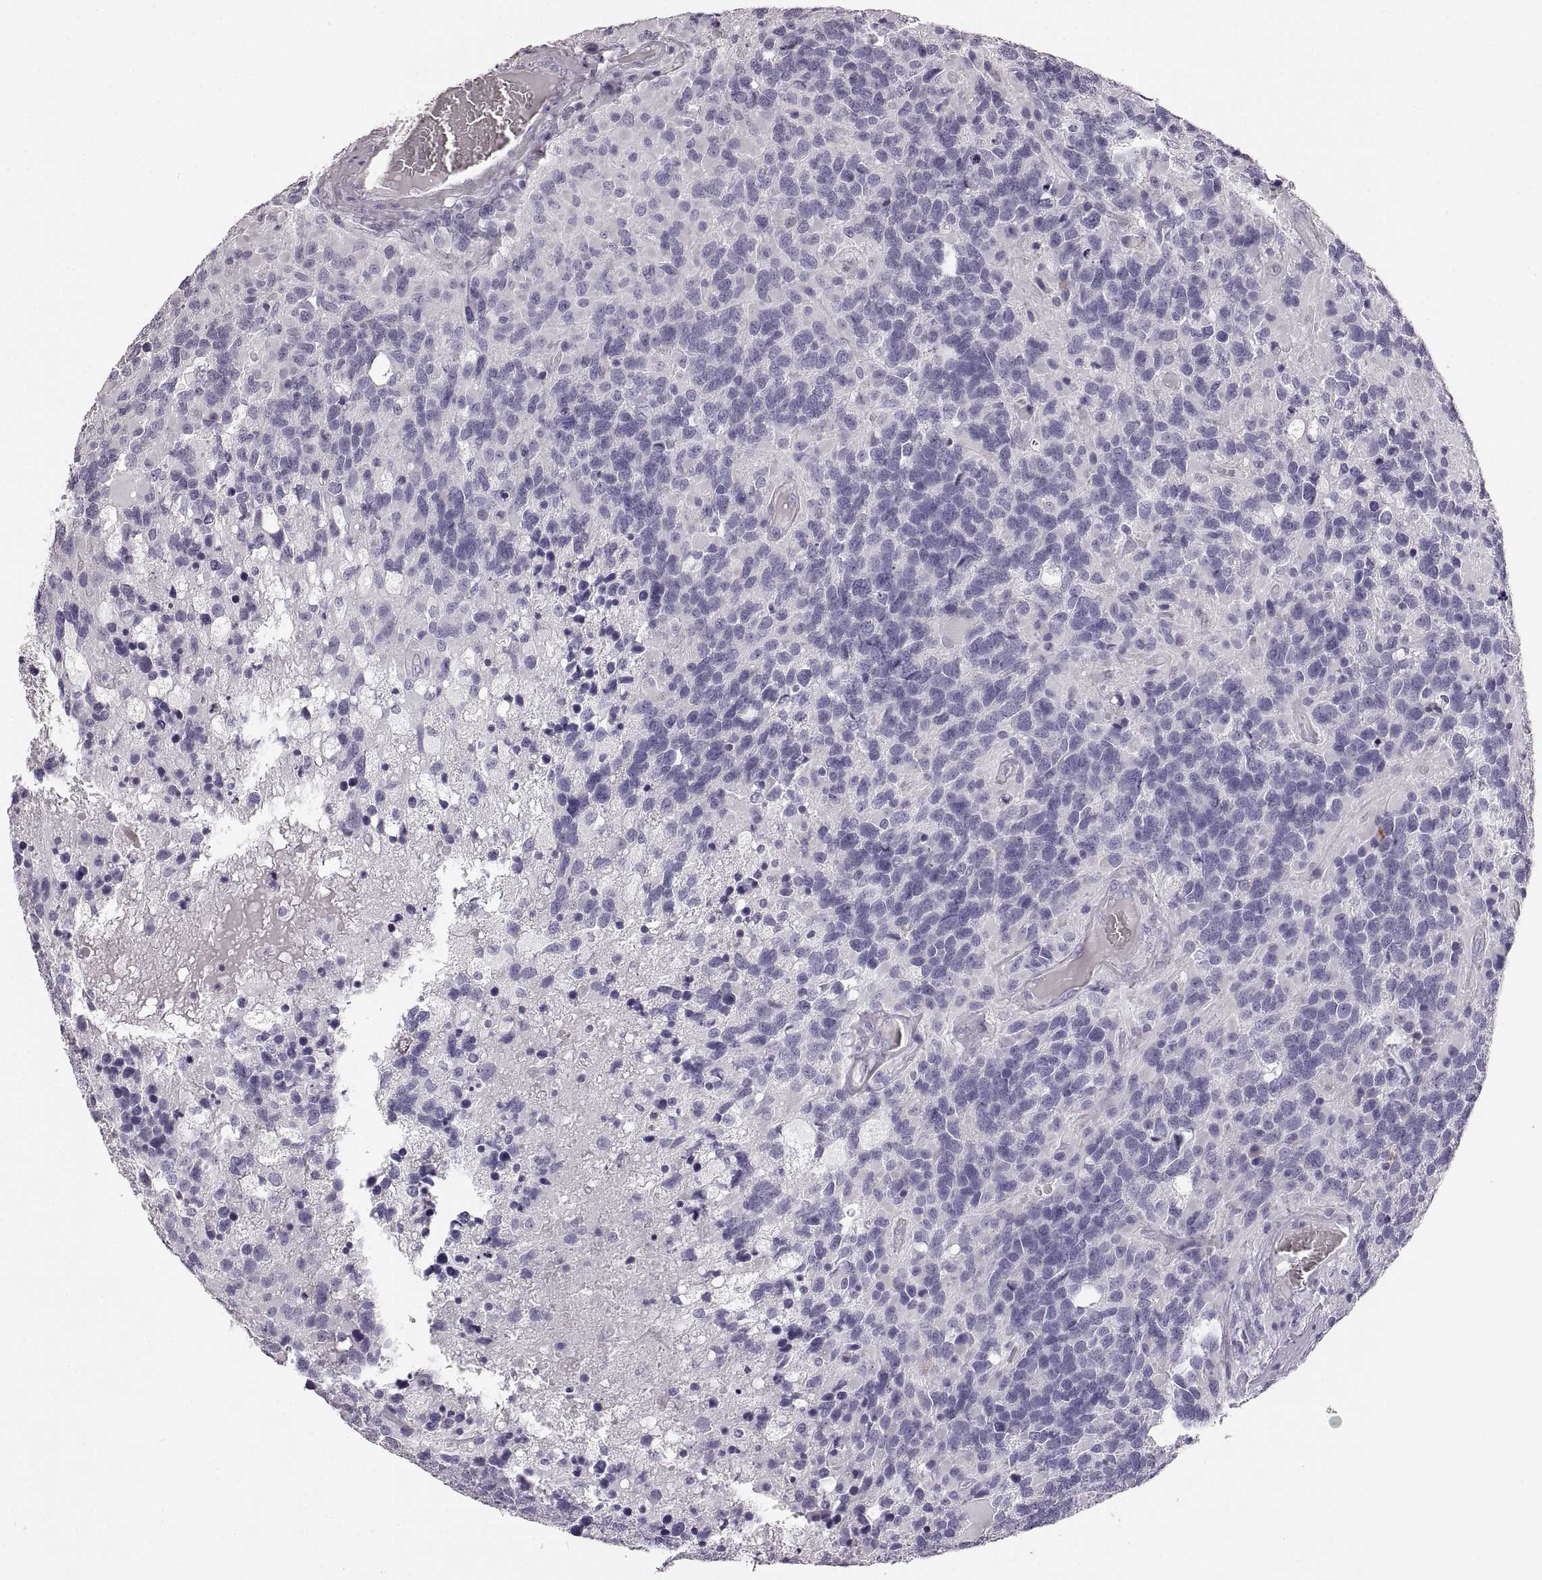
{"staining": {"intensity": "negative", "quantity": "none", "location": "none"}, "tissue": "glioma", "cell_type": "Tumor cells", "image_type": "cancer", "snomed": [{"axis": "morphology", "description": "Glioma, malignant, High grade"}, {"axis": "topography", "description": "Brain"}], "caption": "Image shows no protein expression in tumor cells of malignant glioma (high-grade) tissue. (Stains: DAB immunohistochemistry with hematoxylin counter stain, Microscopy: brightfield microscopy at high magnification).", "gene": "RDH13", "patient": {"sex": "female", "age": 40}}